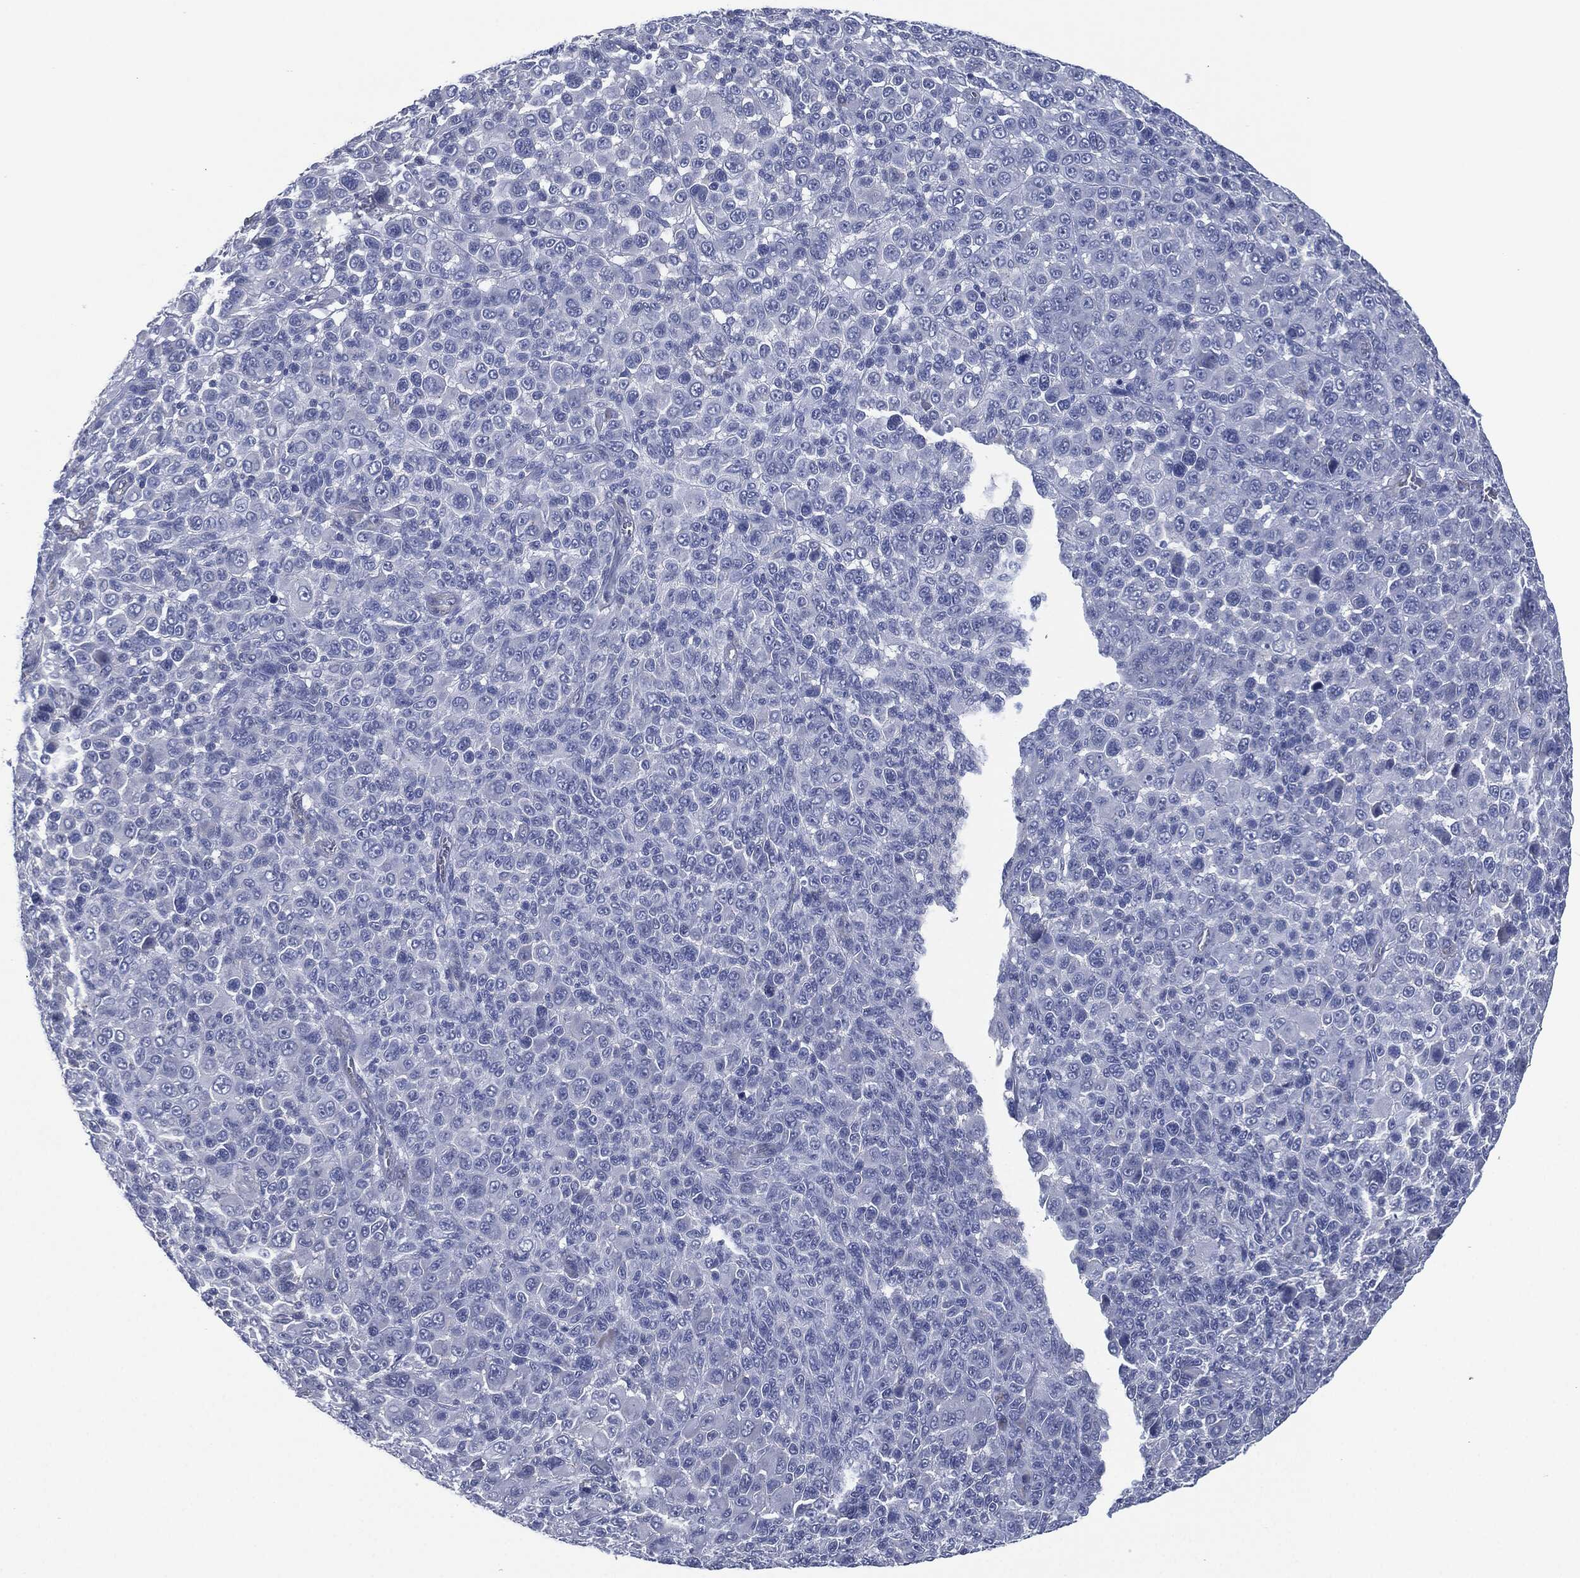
{"staining": {"intensity": "negative", "quantity": "none", "location": "none"}, "tissue": "melanoma", "cell_type": "Tumor cells", "image_type": "cancer", "snomed": [{"axis": "morphology", "description": "Malignant melanoma, NOS"}, {"axis": "topography", "description": "Skin"}], "caption": "Melanoma stained for a protein using immunohistochemistry (IHC) demonstrates no expression tumor cells.", "gene": "SHROOM2", "patient": {"sex": "female", "age": 57}}